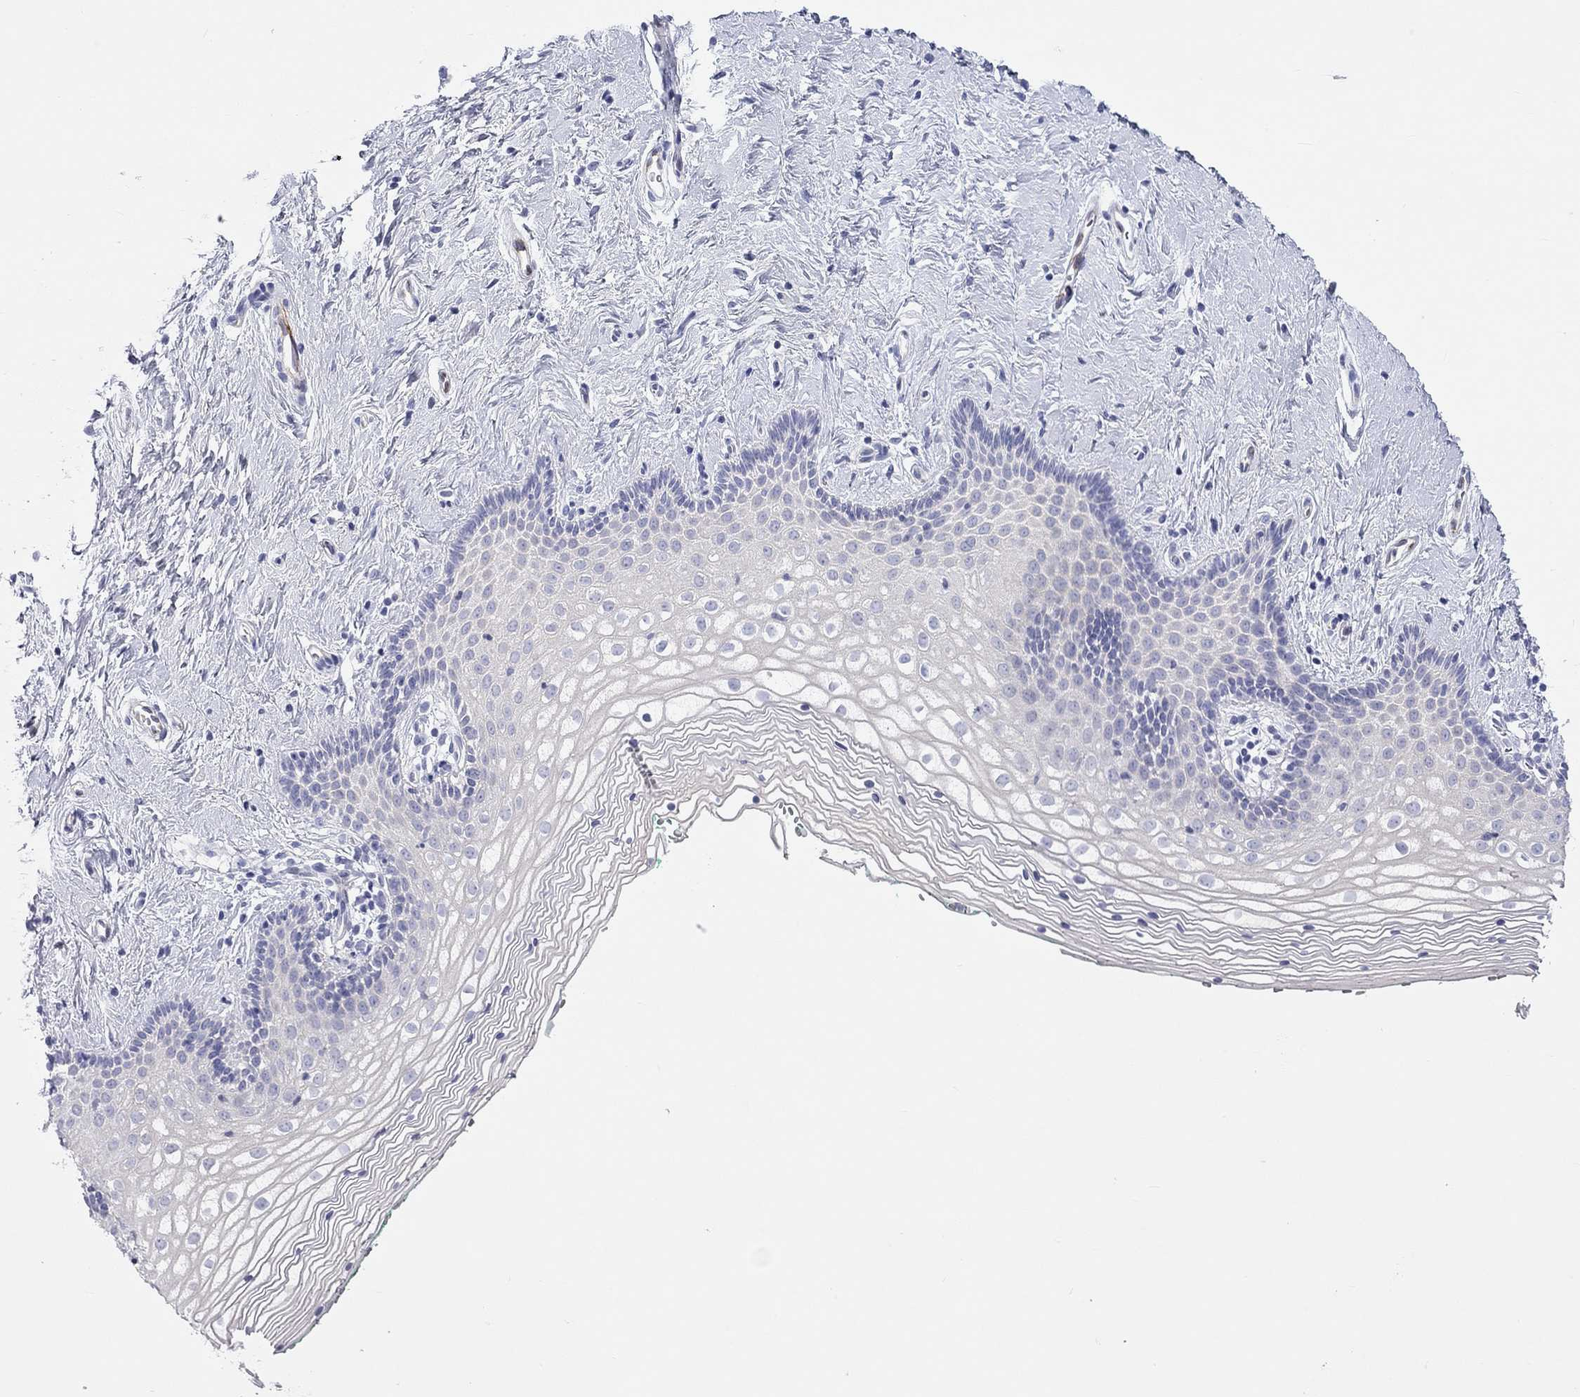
{"staining": {"intensity": "negative", "quantity": "none", "location": "none"}, "tissue": "vagina", "cell_type": "Squamous epithelial cells", "image_type": "normal", "snomed": [{"axis": "morphology", "description": "Normal tissue, NOS"}, {"axis": "topography", "description": "Vagina"}], "caption": "DAB (3,3'-diaminobenzidine) immunohistochemical staining of benign vagina exhibits no significant positivity in squamous epithelial cells.", "gene": "PCDHGC5", "patient": {"sex": "female", "age": 36}}